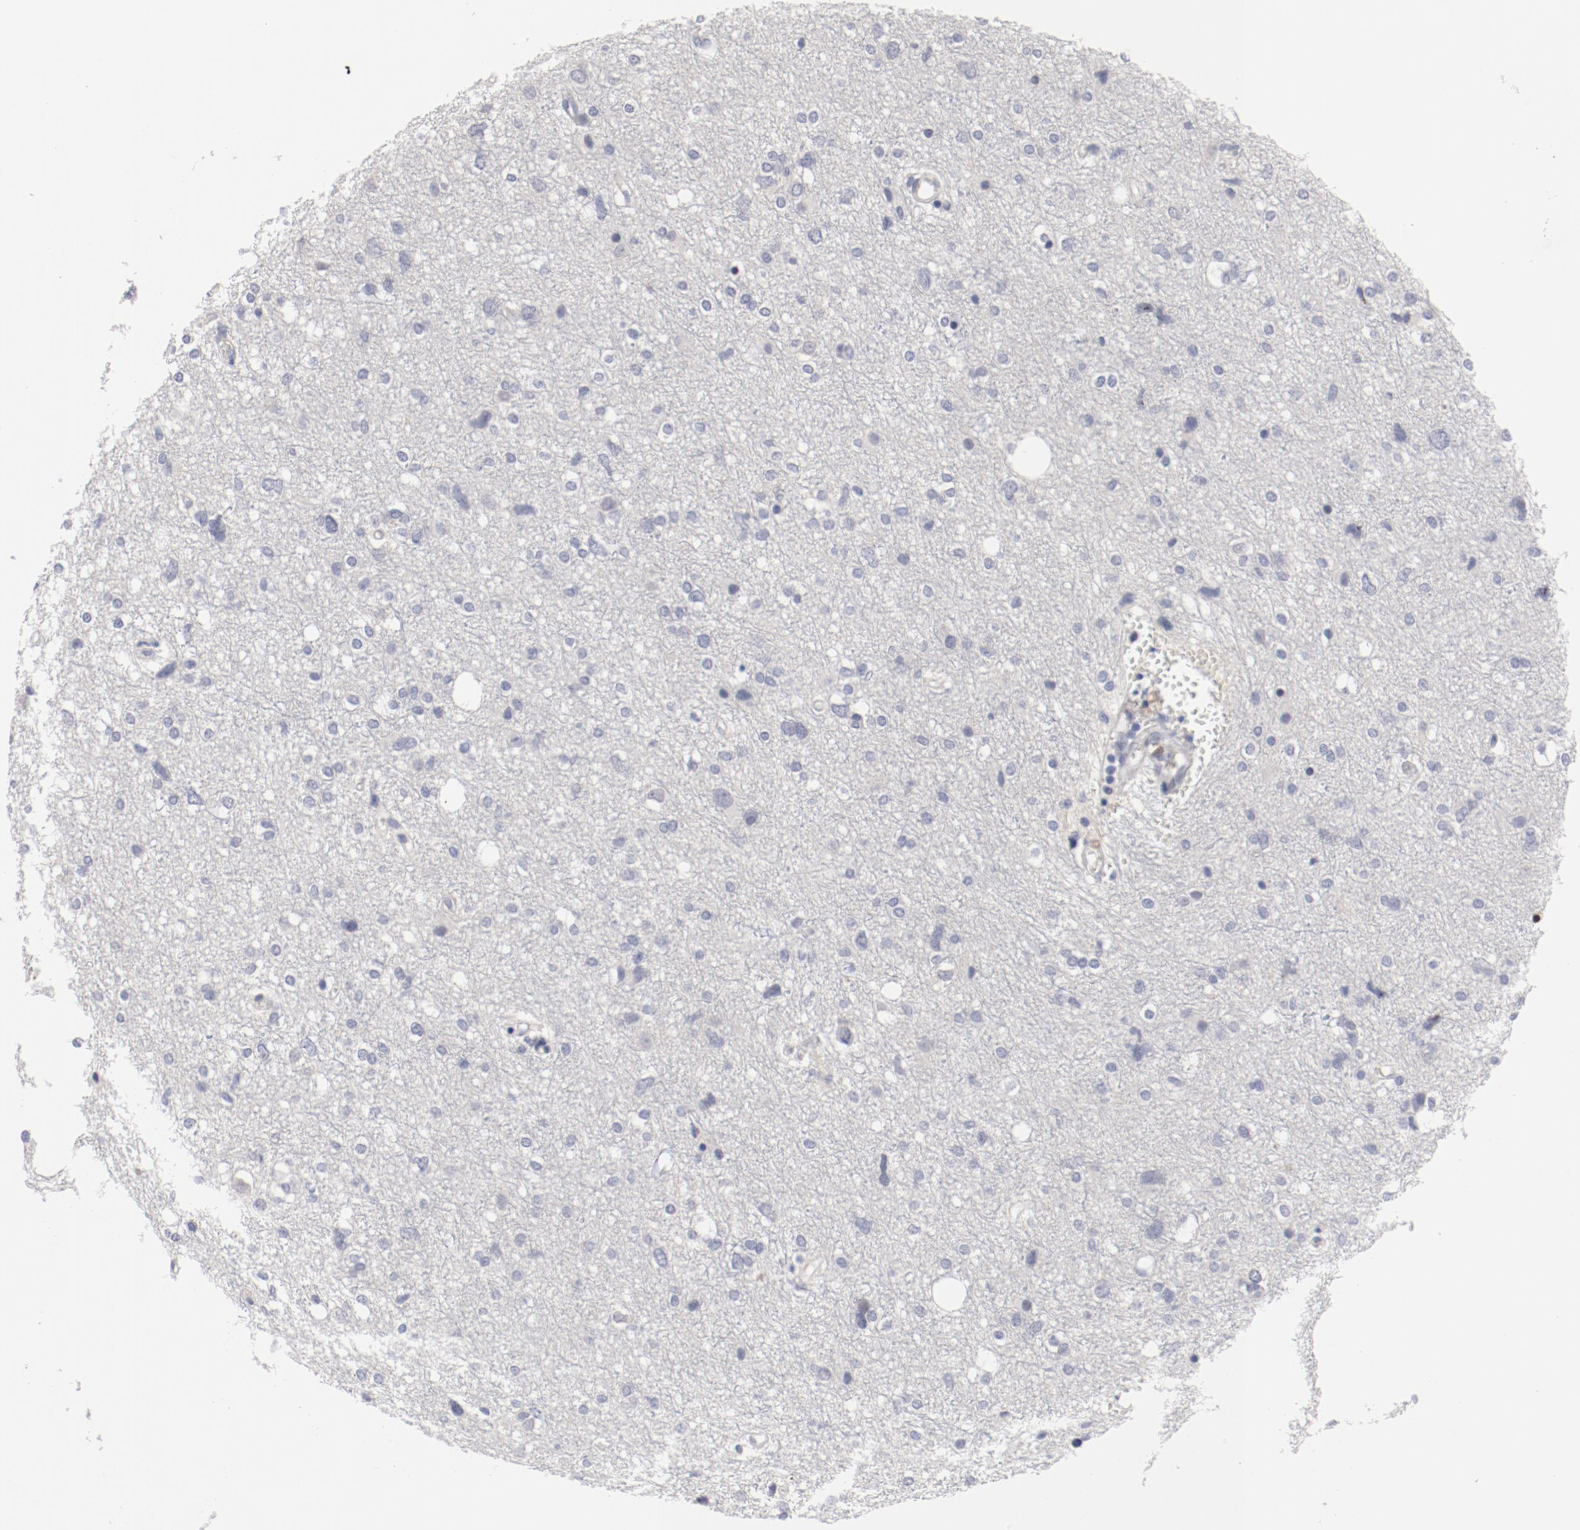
{"staining": {"intensity": "negative", "quantity": "none", "location": "none"}, "tissue": "glioma", "cell_type": "Tumor cells", "image_type": "cancer", "snomed": [{"axis": "morphology", "description": "Glioma, malignant, High grade"}, {"axis": "topography", "description": "Brain"}], "caption": "This is a photomicrograph of immunohistochemistry (IHC) staining of malignant high-grade glioma, which shows no positivity in tumor cells. (Stains: DAB IHC with hematoxylin counter stain, Microscopy: brightfield microscopy at high magnification).", "gene": "FSCB", "patient": {"sex": "female", "age": 59}}